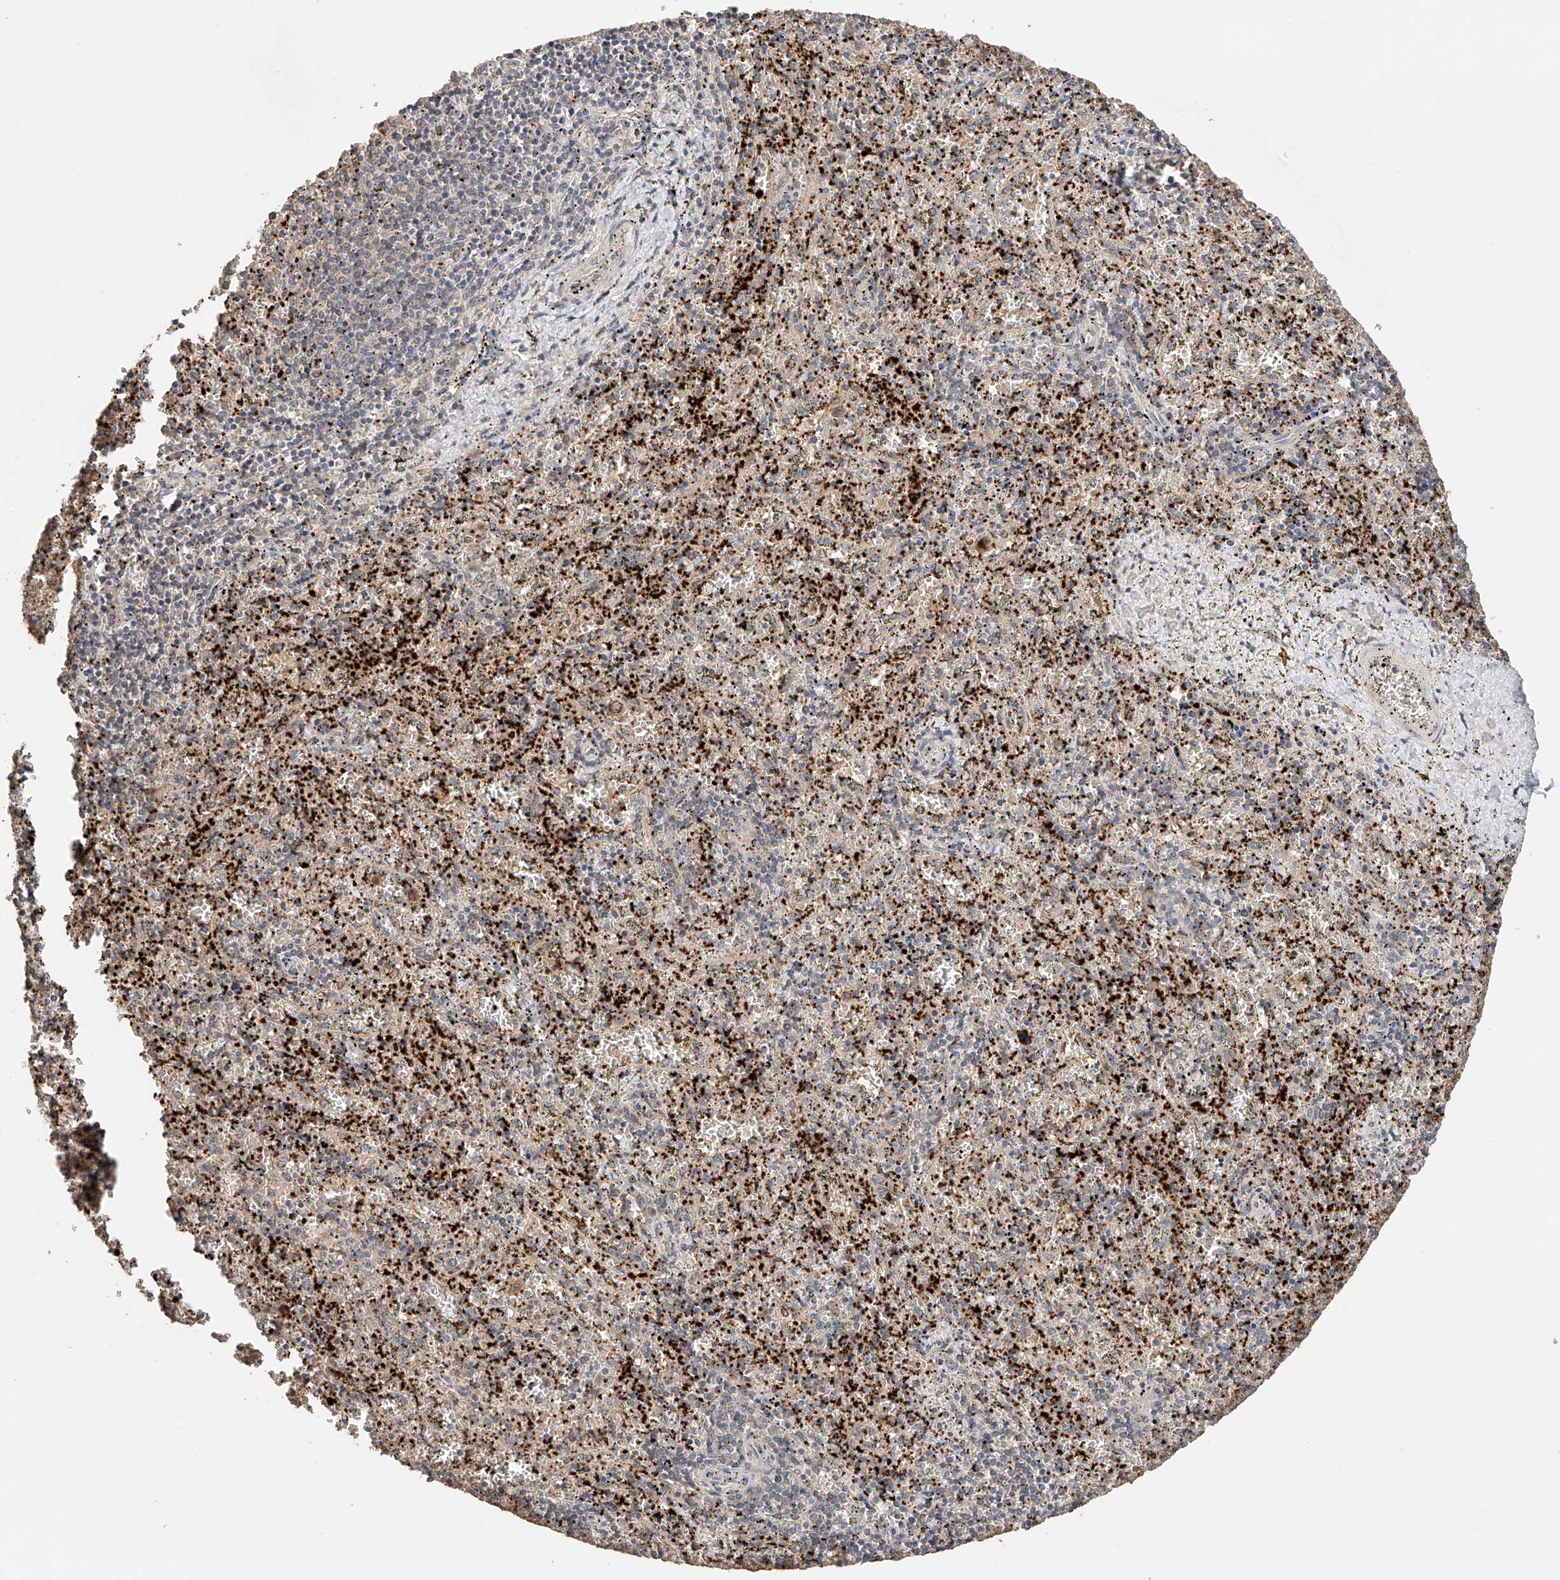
{"staining": {"intensity": "negative", "quantity": "none", "location": "none"}, "tissue": "spleen", "cell_type": "Cells in red pulp", "image_type": "normal", "snomed": [{"axis": "morphology", "description": "Normal tissue, NOS"}, {"axis": "topography", "description": "Spleen"}], "caption": "High magnification brightfield microscopy of unremarkable spleen stained with DAB (3,3'-diaminobenzidine) (brown) and counterstained with hematoxylin (blue): cells in red pulp show no significant expression. (DAB (3,3'-diaminobenzidine) immunohistochemistry visualized using brightfield microscopy, high magnification).", "gene": "ZFHX2", "patient": {"sex": "male", "age": 11}}